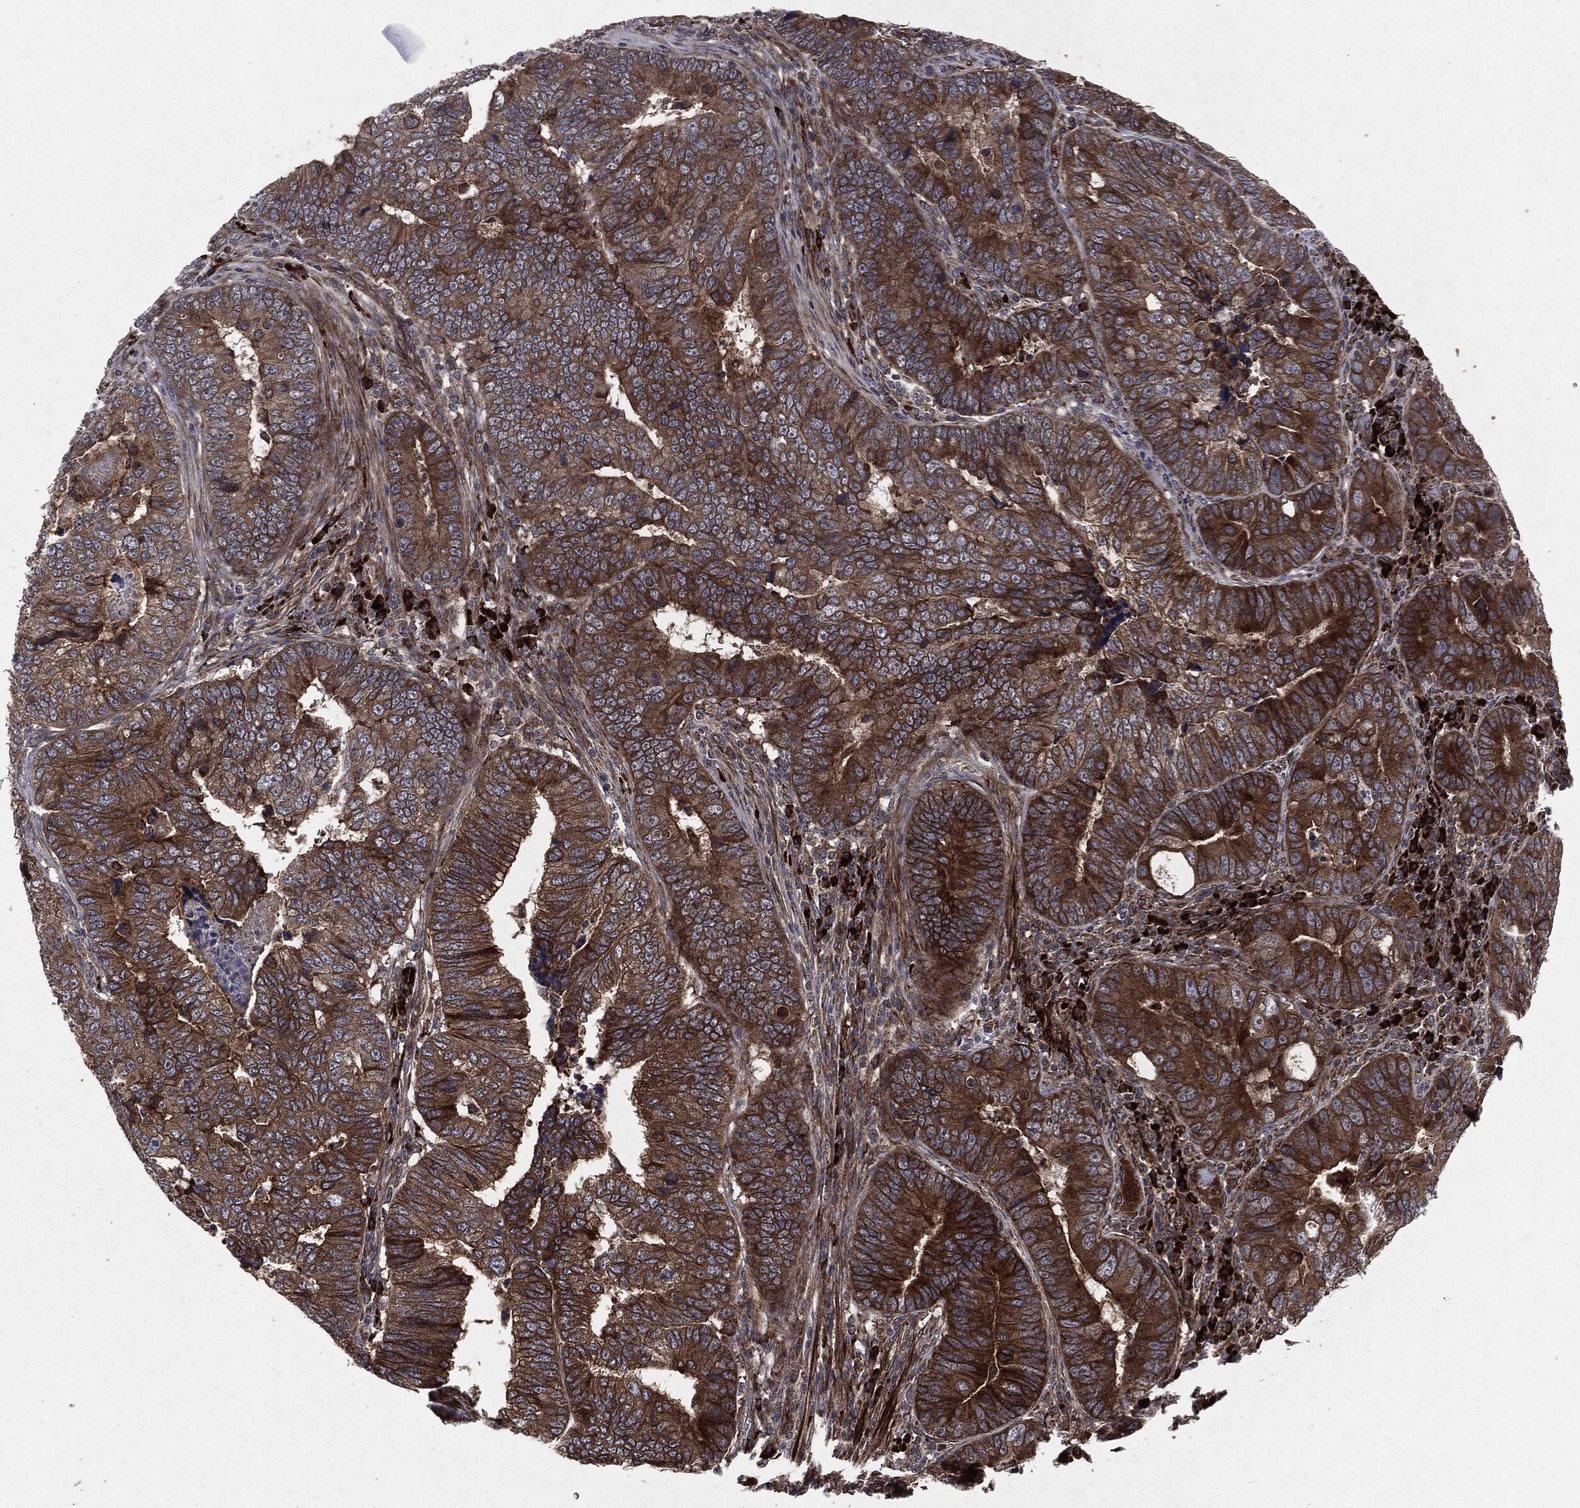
{"staining": {"intensity": "strong", "quantity": "25%-75%", "location": "cytoplasmic/membranous"}, "tissue": "colorectal cancer", "cell_type": "Tumor cells", "image_type": "cancer", "snomed": [{"axis": "morphology", "description": "Adenocarcinoma, NOS"}, {"axis": "topography", "description": "Colon"}], "caption": "IHC image of neoplastic tissue: colorectal cancer stained using IHC shows high levels of strong protein expression localized specifically in the cytoplasmic/membranous of tumor cells, appearing as a cytoplasmic/membranous brown color.", "gene": "RAF1", "patient": {"sex": "female", "age": 72}}